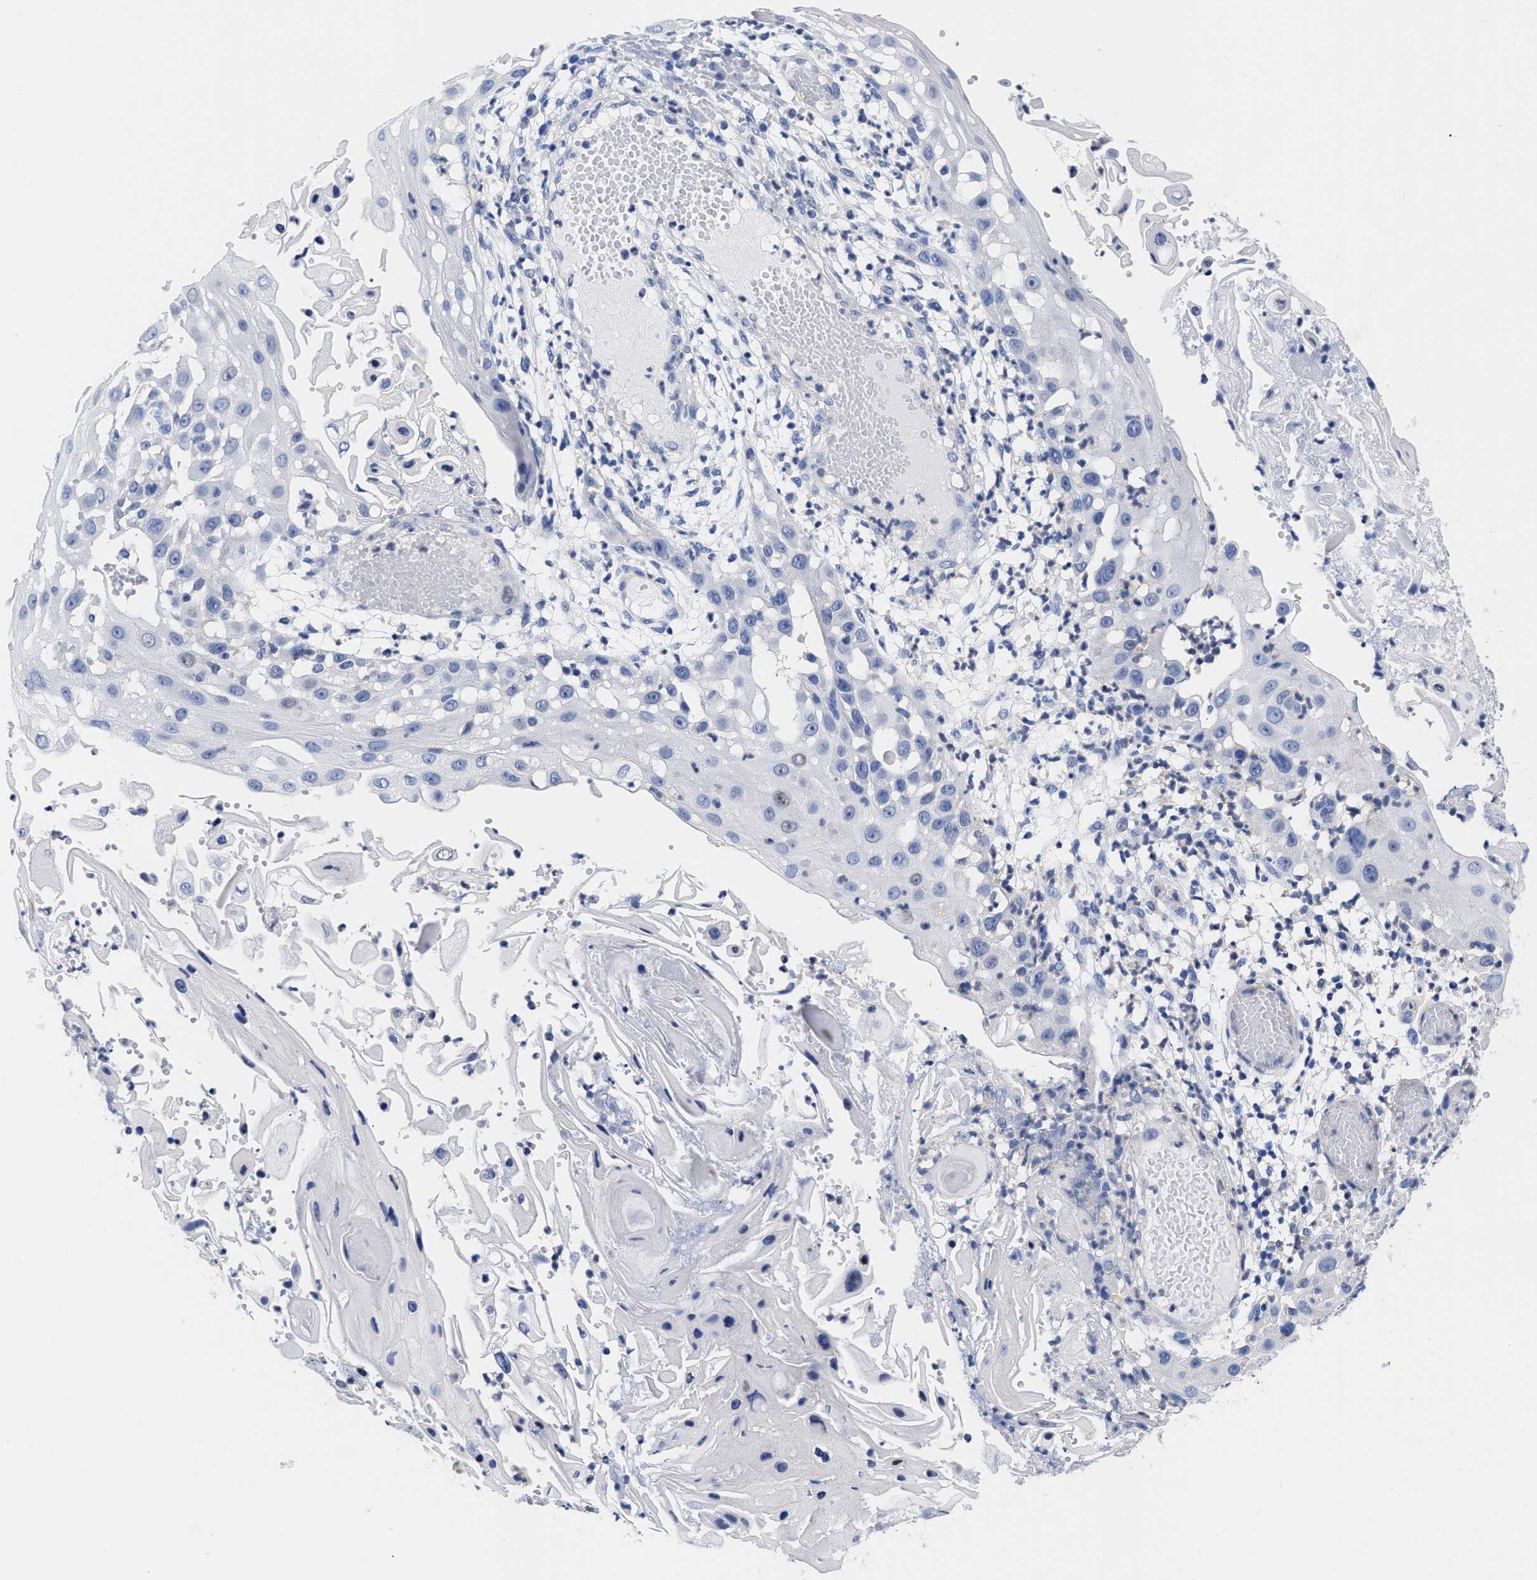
{"staining": {"intensity": "negative", "quantity": "none", "location": "none"}, "tissue": "skin cancer", "cell_type": "Tumor cells", "image_type": "cancer", "snomed": [{"axis": "morphology", "description": "Squamous cell carcinoma, NOS"}, {"axis": "topography", "description": "Skin"}], "caption": "Immunohistochemical staining of skin cancer (squamous cell carcinoma) reveals no significant positivity in tumor cells.", "gene": "IRAG2", "patient": {"sex": "female", "age": 44}}